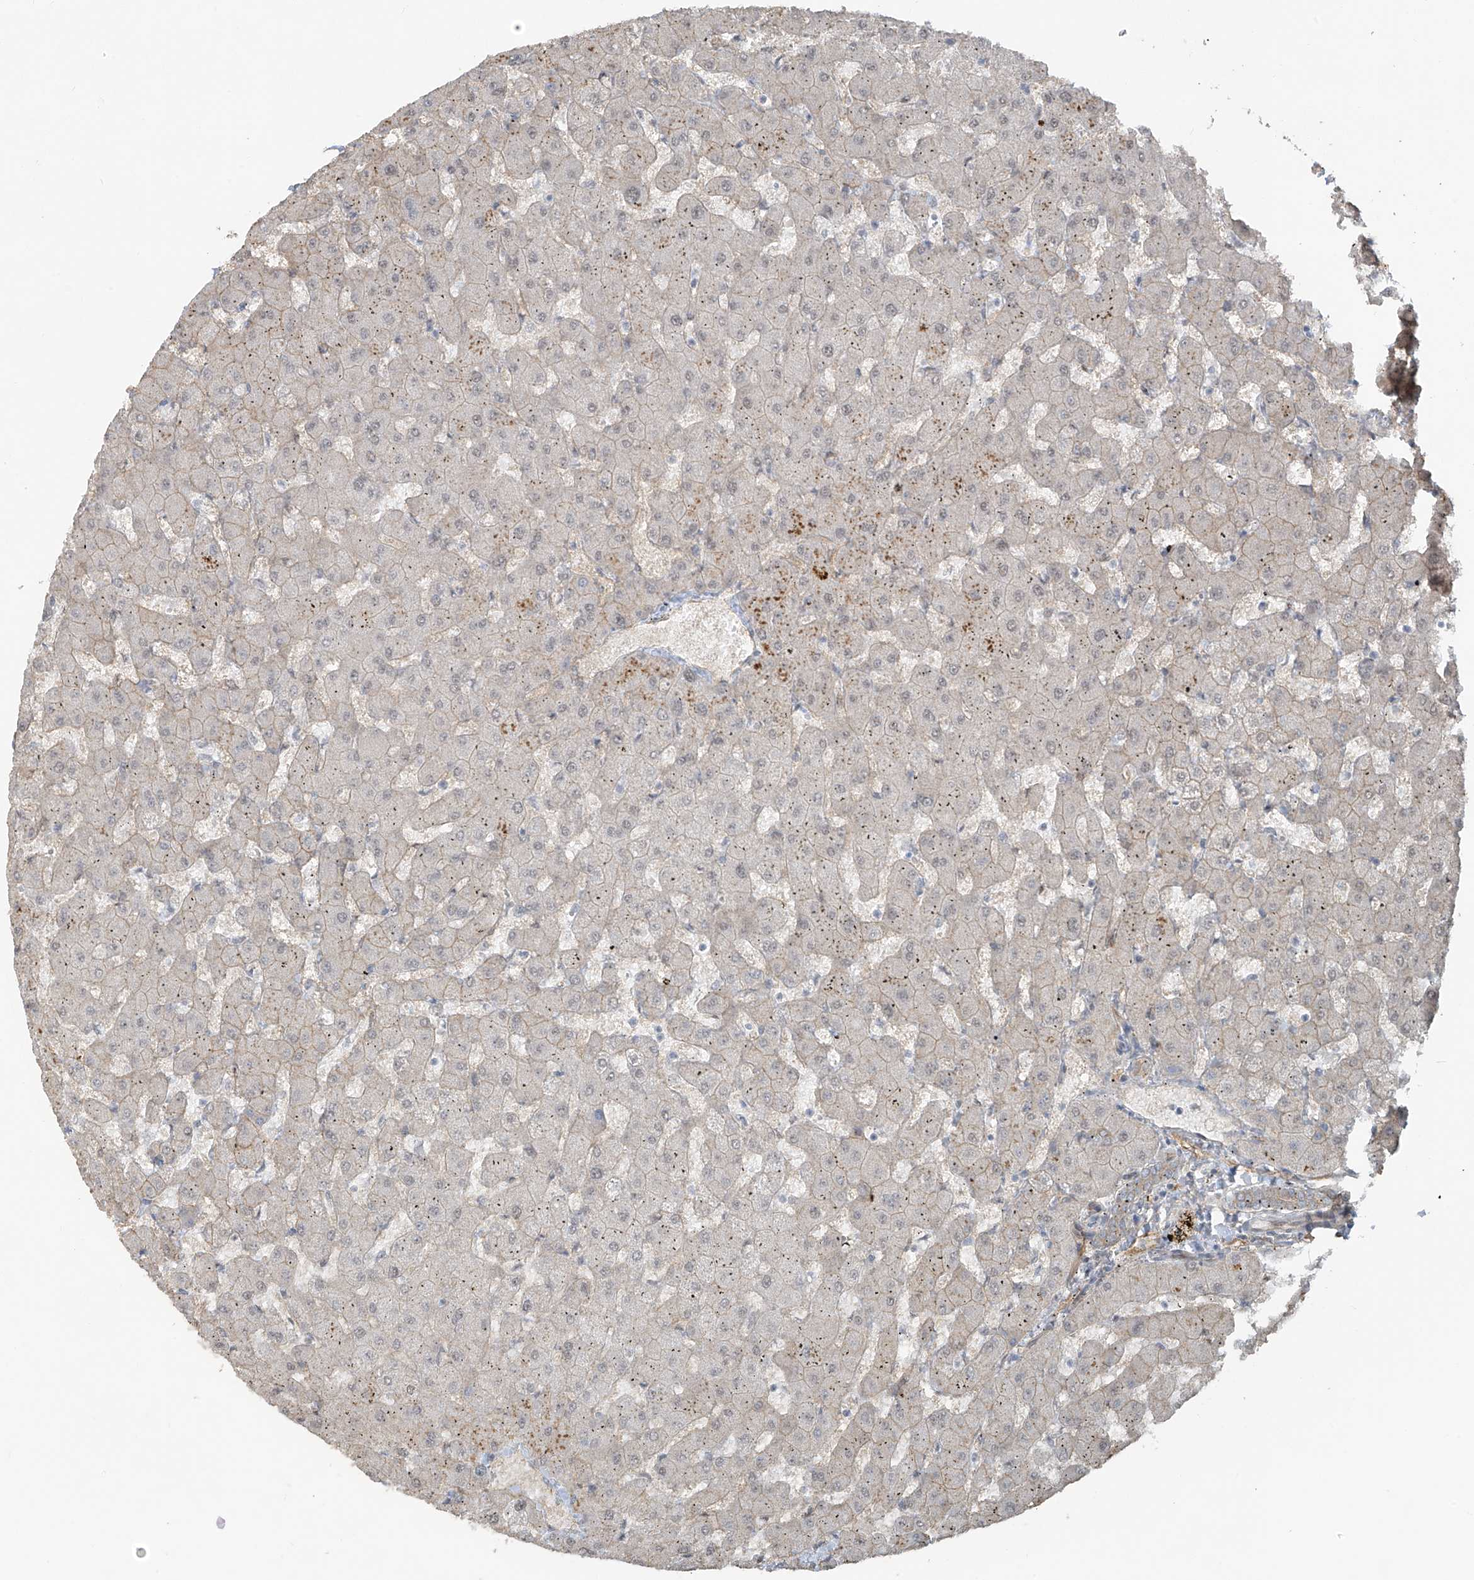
{"staining": {"intensity": "weak", "quantity": "25%-75%", "location": "cytoplasmic/membranous"}, "tissue": "liver", "cell_type": "Cholangiocytes", "image_type": "normal", "snomed": [{"axis": "morphology", "description": "Normal tissue, NOS"}, {"axis": "topography", "description": "Liver"}], "caption": "This is an image of IHC staining of normal liver, which shows weak expression in the cytoplasmic/membranous of cholangiocytes.", "gene": "TUBE1", "patient": {"sex": "female", "age": 63}}